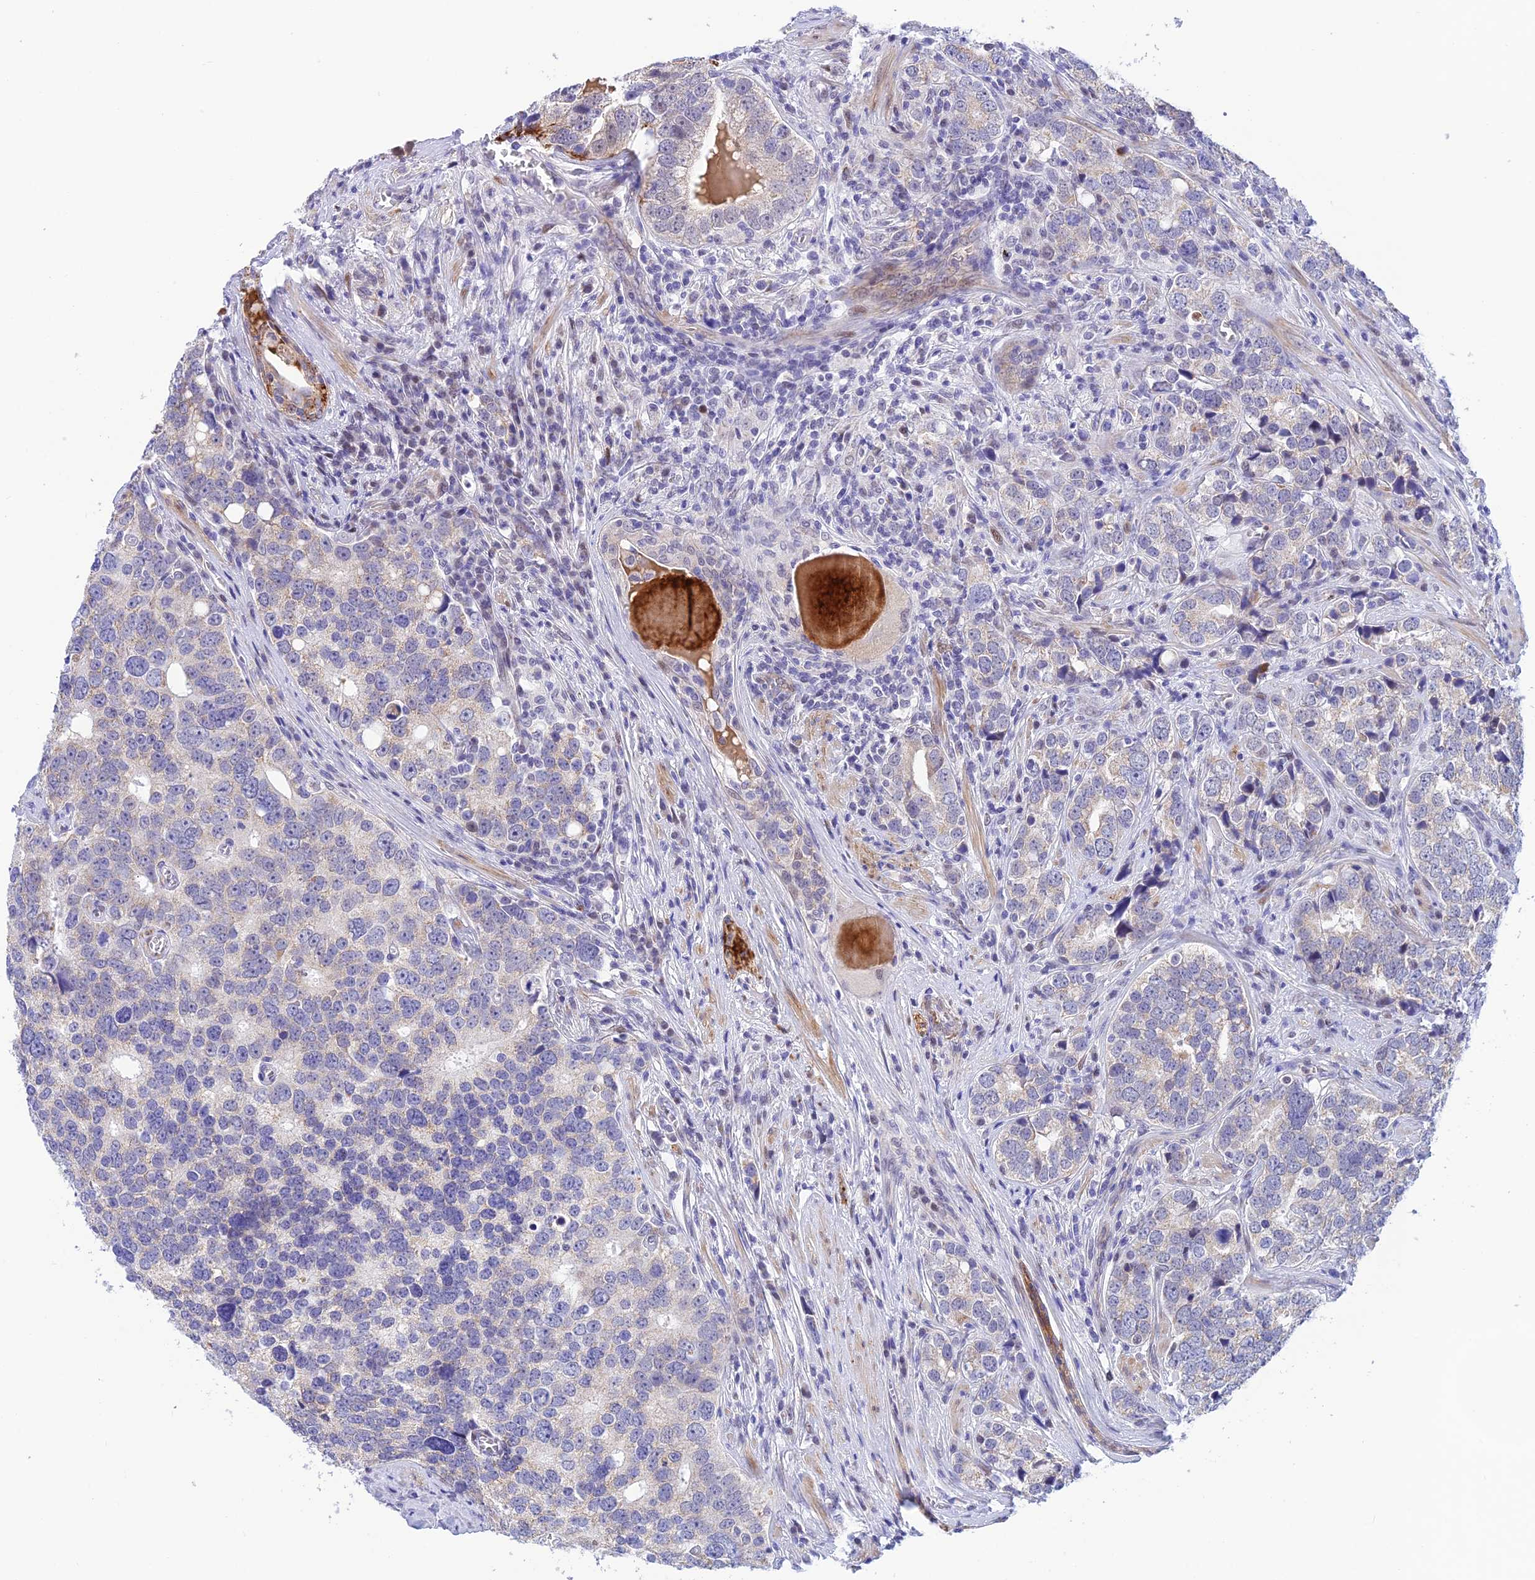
{"staining": {"intensity": "weak", "quantity": "<25%", "location": "cytoplasmic/membranous,nuclear"}, "tissue": "prostate cancer", "cell_type": "Tumor cells", "image_type": "cancer", "snomed": [{"axis": "morphology", "description": "Adenocarcinoma, High grade"}, {"axis": "topography", "description": "Prostate"}], "caption": "The photomicrograph reveals no significant expression in tumor cells of prostate adenocarcinoma (high-grade). Brightfield microscopy of IHC stained with DAB (brown) and hematoxylin (blue), captured at high magnification.", "gene": "WDR55", "patient": {"sex": "male", "age": 71}}